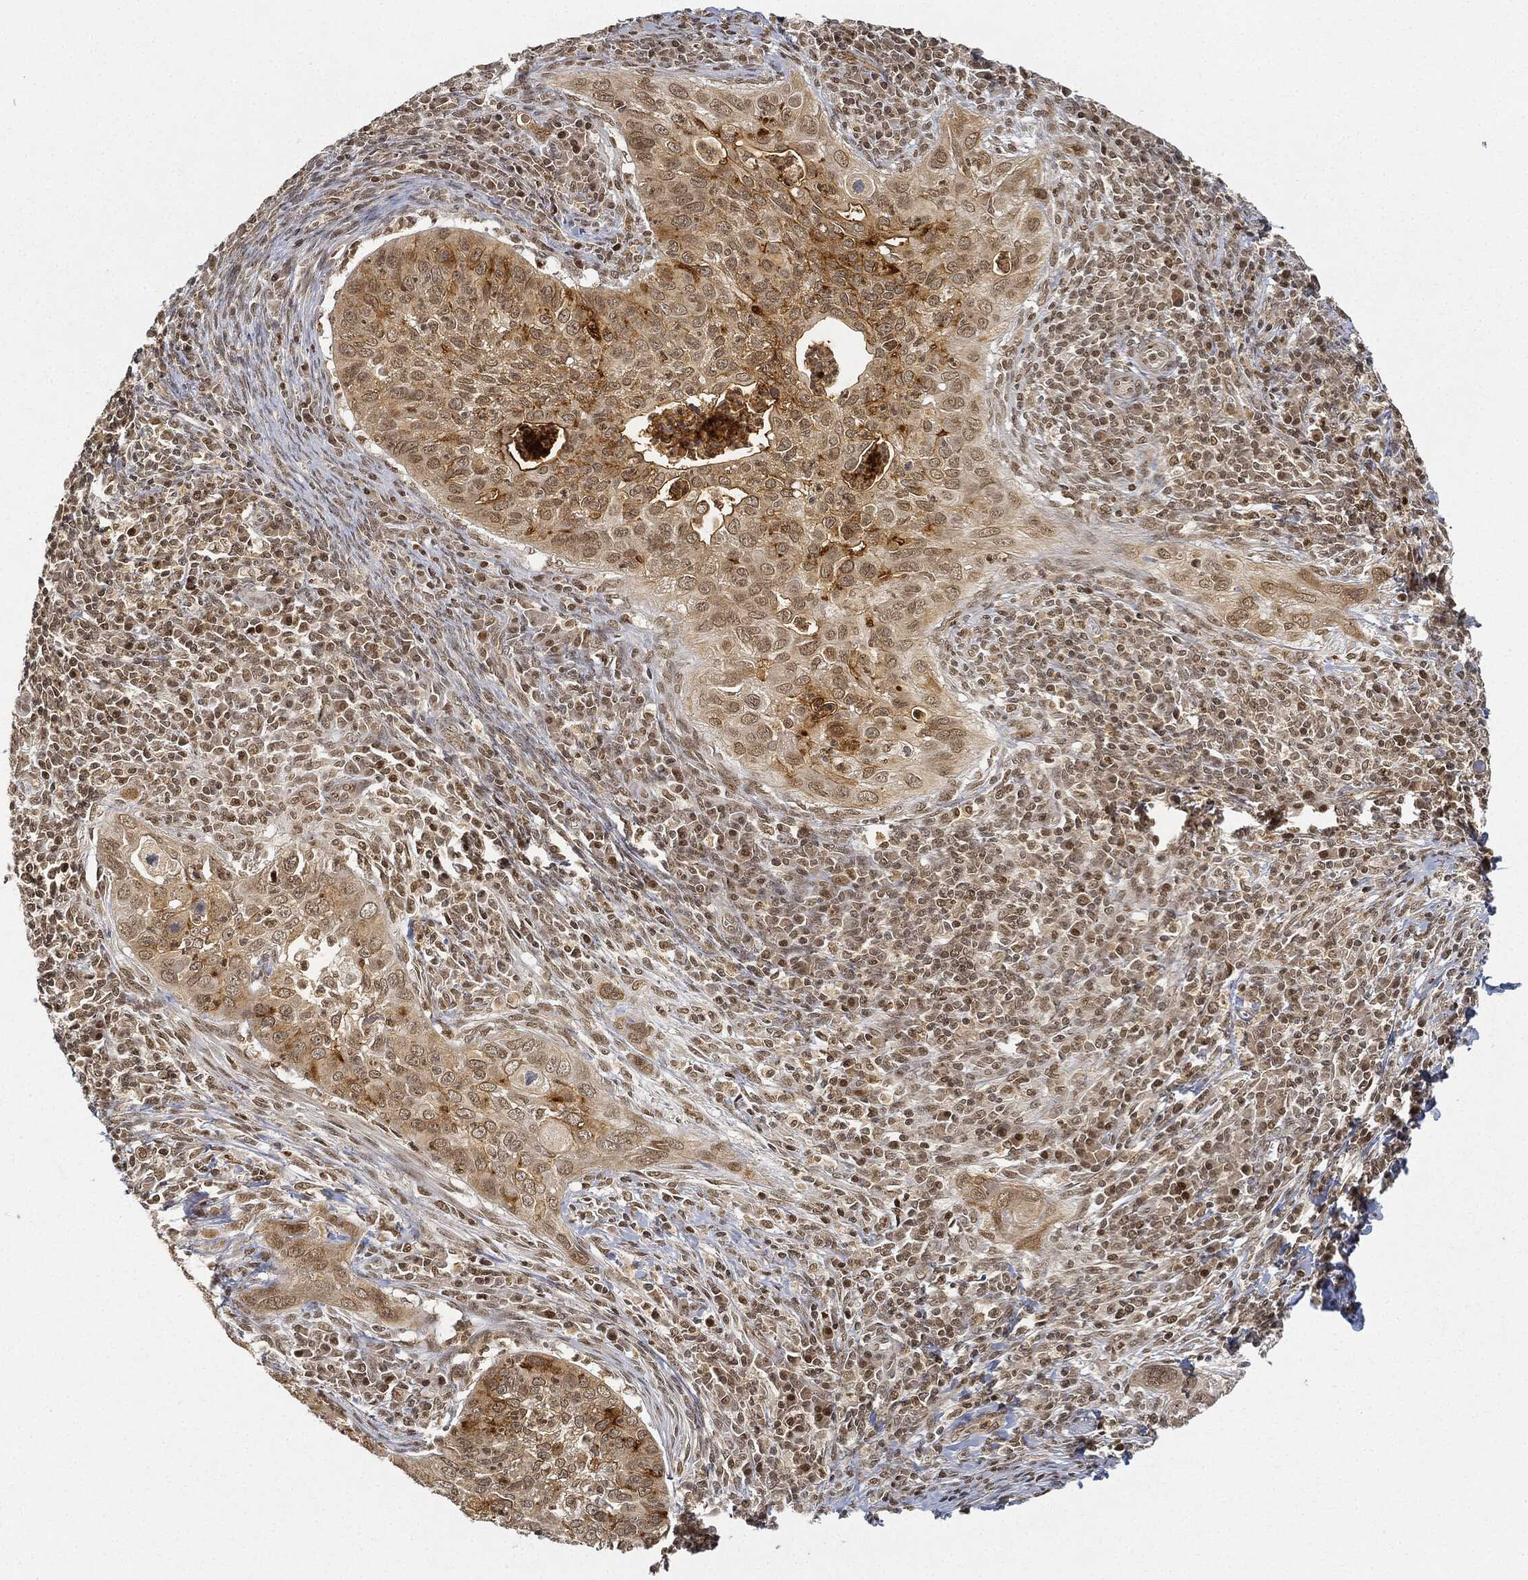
{"staining": {"intensity": "moderate", "quantity": "25%-75%", "location": "cytoplasmic/membranous"}, "tissue": "cervical cancer", "cell_type": "Tumor cells", "image_type": "cancer", "snomed": [{"axis": "morphology", "description": "Squamous cell carcinoma, NOS"}, {"axis": "topography", "description": "Cervix"}], "caption": "Human squamous cell carcinoma (cervical) stained with a protein marker shows moderate staining in tumor cells.", "gene": "CIB1", "patient": {"sex": "female", "age": 26}}